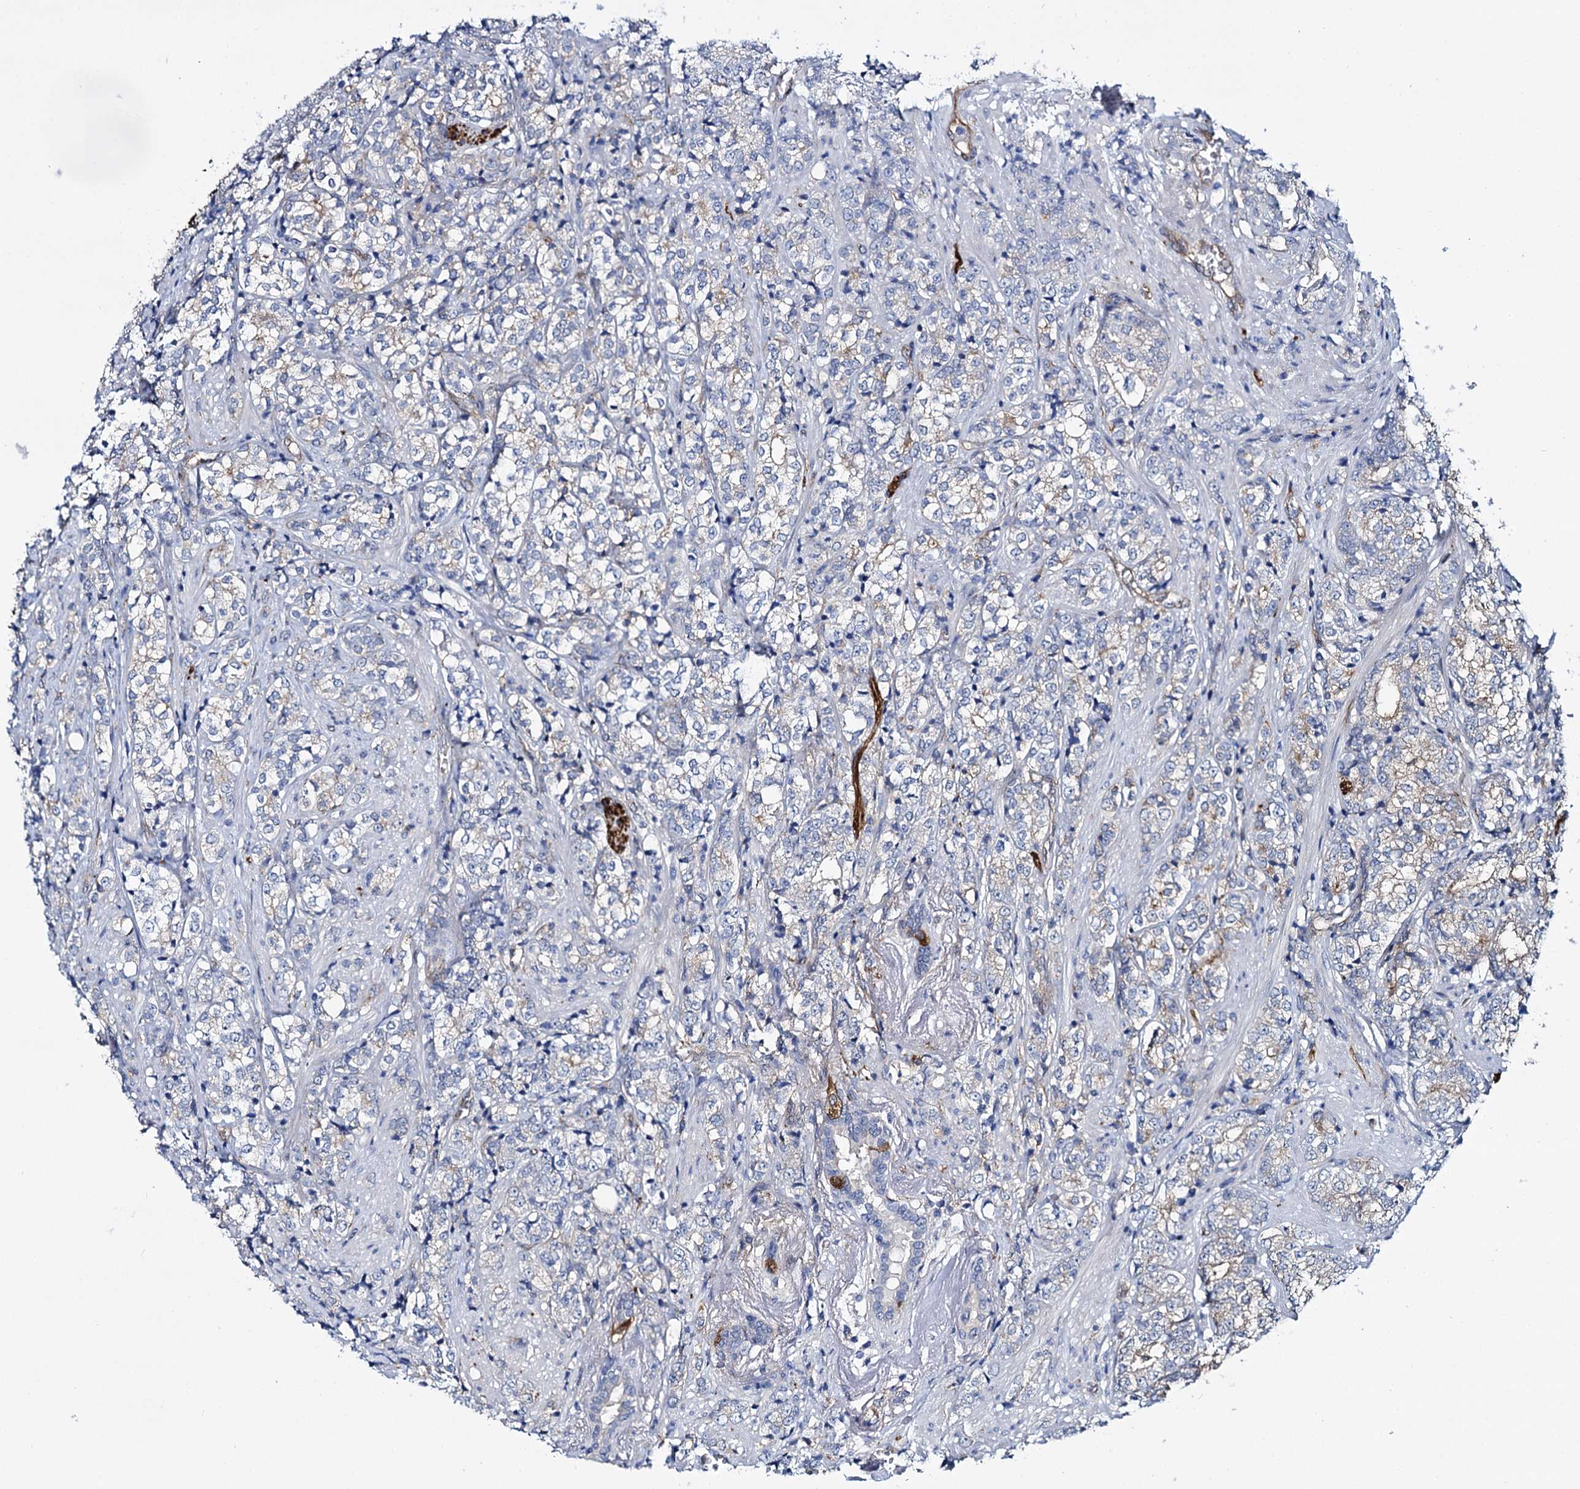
{"staining": {"intensity": "negative", "quantity": "none", "location": "none"}, "tissue": "prostate cancer", "cell_type": "Tumor cells", "image_type": "cancer", "snomed": [{"axis": "morphology", "description": "Adenocarcinoma, High grade"}, {"axis": "topography", "description": "Prostate"}], "caption": "A high-resolution photomicrograph shows IHC staining of prostate cancer (high-grade adenocarcinoma), which displays no significant staining in tumor cells.", "gene": "STXBP1", "patient": {"sex": "male", "age": 69}}